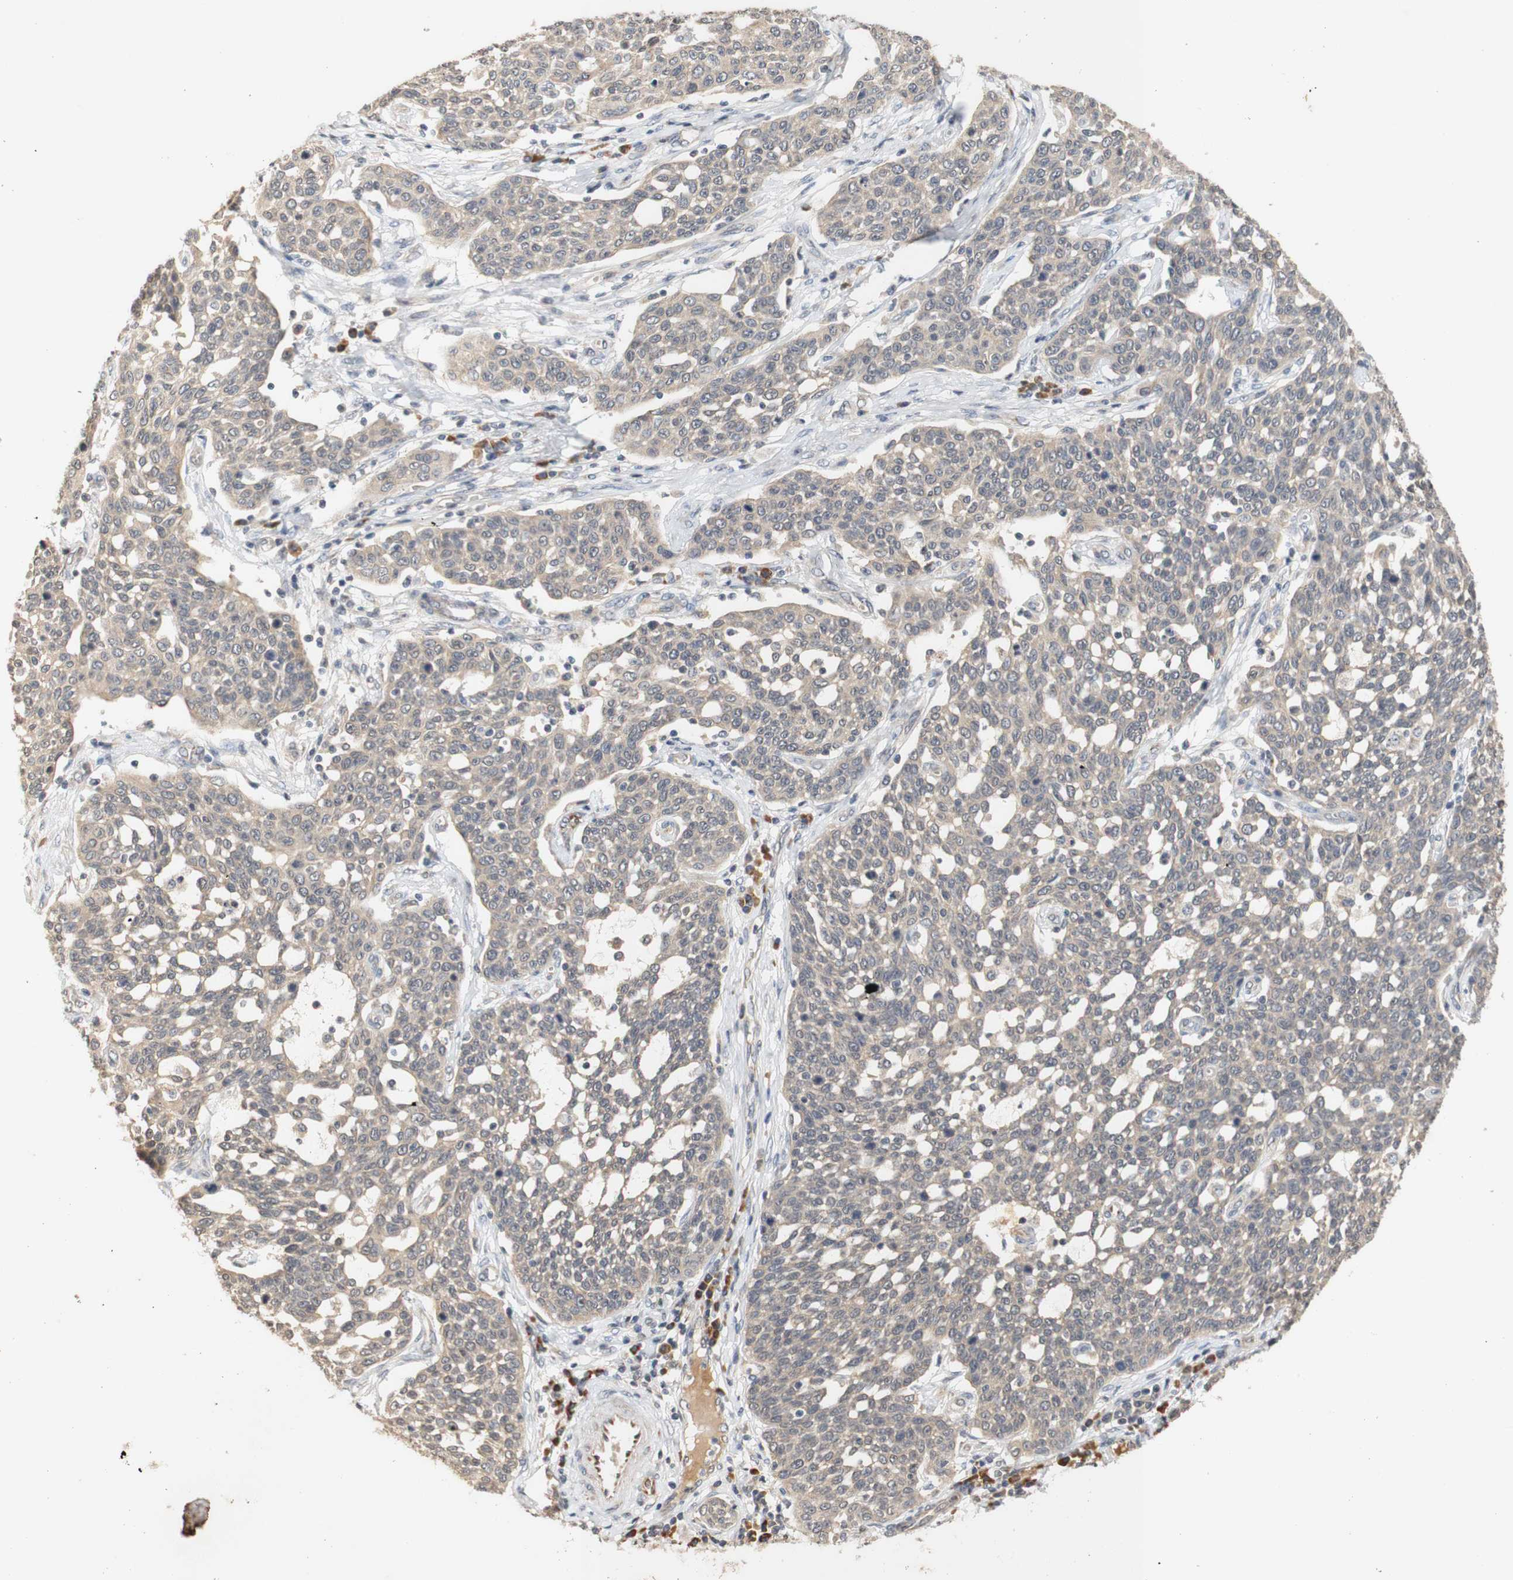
{"staining": {"intensity": "moderate", "quantity": ">75%", "location": "cytoplasmic/membranous"}, "tissue": "cervical cancer", "cell_type": "Tumor cells", "image_type": "cancer", "snomed": [{"axis": "morphology", "description": "Squamous cell carcinoma, NOS"}, {"axis": "topography", "description": "Cervix"}], "caption": "IHC image of cervical cancer stained for a protein (brown), which shows medium levels of moderate cytoplasmic/membranous expression in about >75% of tumor cells.", "gene": "PIN1", "patient": {"sex": "female", "age": 34}}